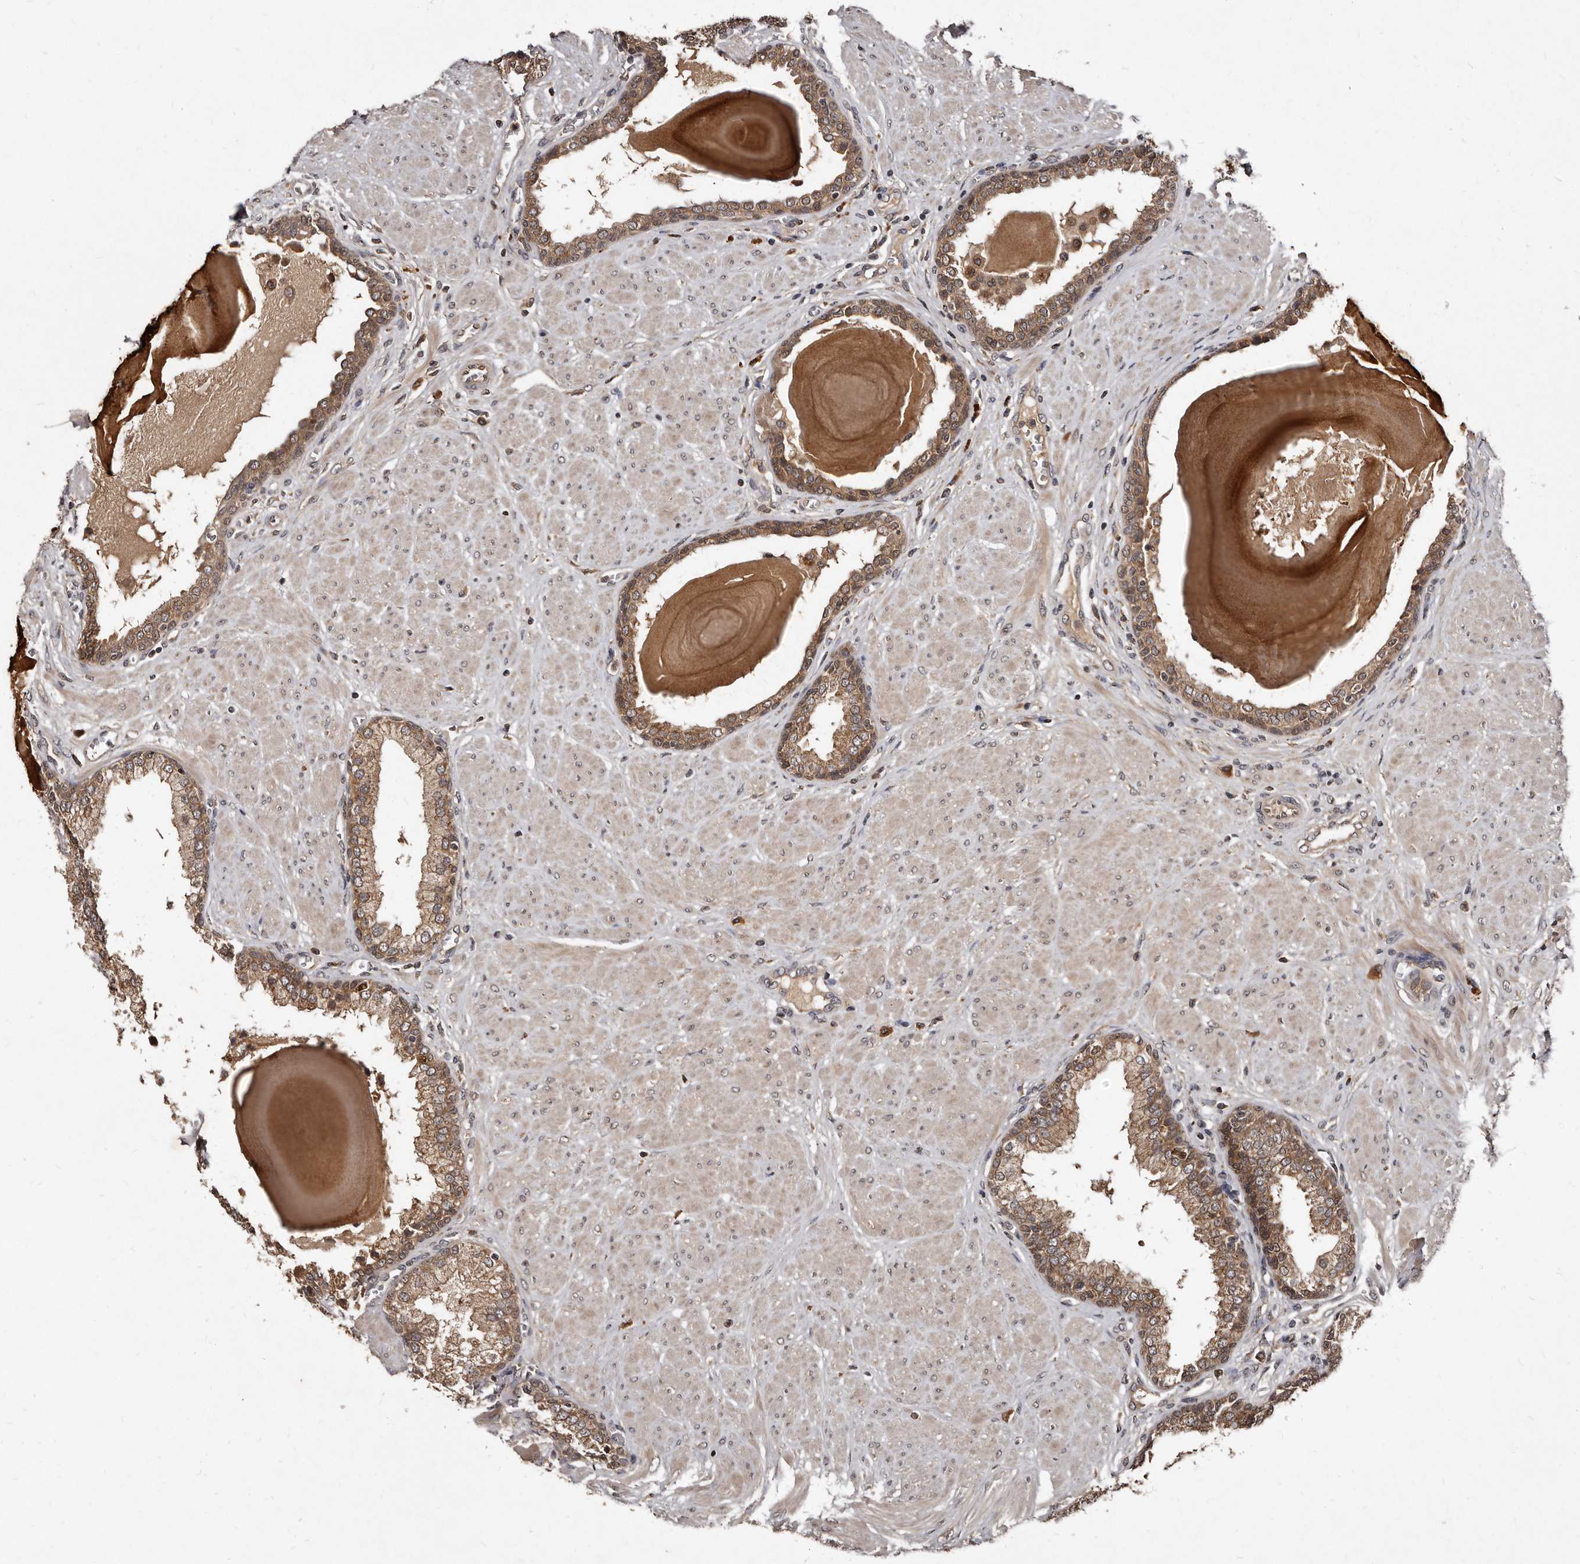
{"staining": {"intensity": "moderate", "quantity": ">75%", "location": "cytoplasmic/membranous"}, "tissue": "prostate", "cell_type": "Glandular cells", "image_type": "normal", "snomed": [{"axis": "morphology", "description": "Normal tissue, NOS"}, {"axis": "topography", "description": "Prostate"}], "caption": "Brown immunohistochemical staining in normal human prostate reveals moderate cytoplasmic/membranous positivity in about >75% of glandular cells. Using DAB (brown) and hematoxylin (blue) stains, captured at high magnification using brightfield microscopy.", "gene": "PMVK", "patient": {"sex": "male", "age": 51}}